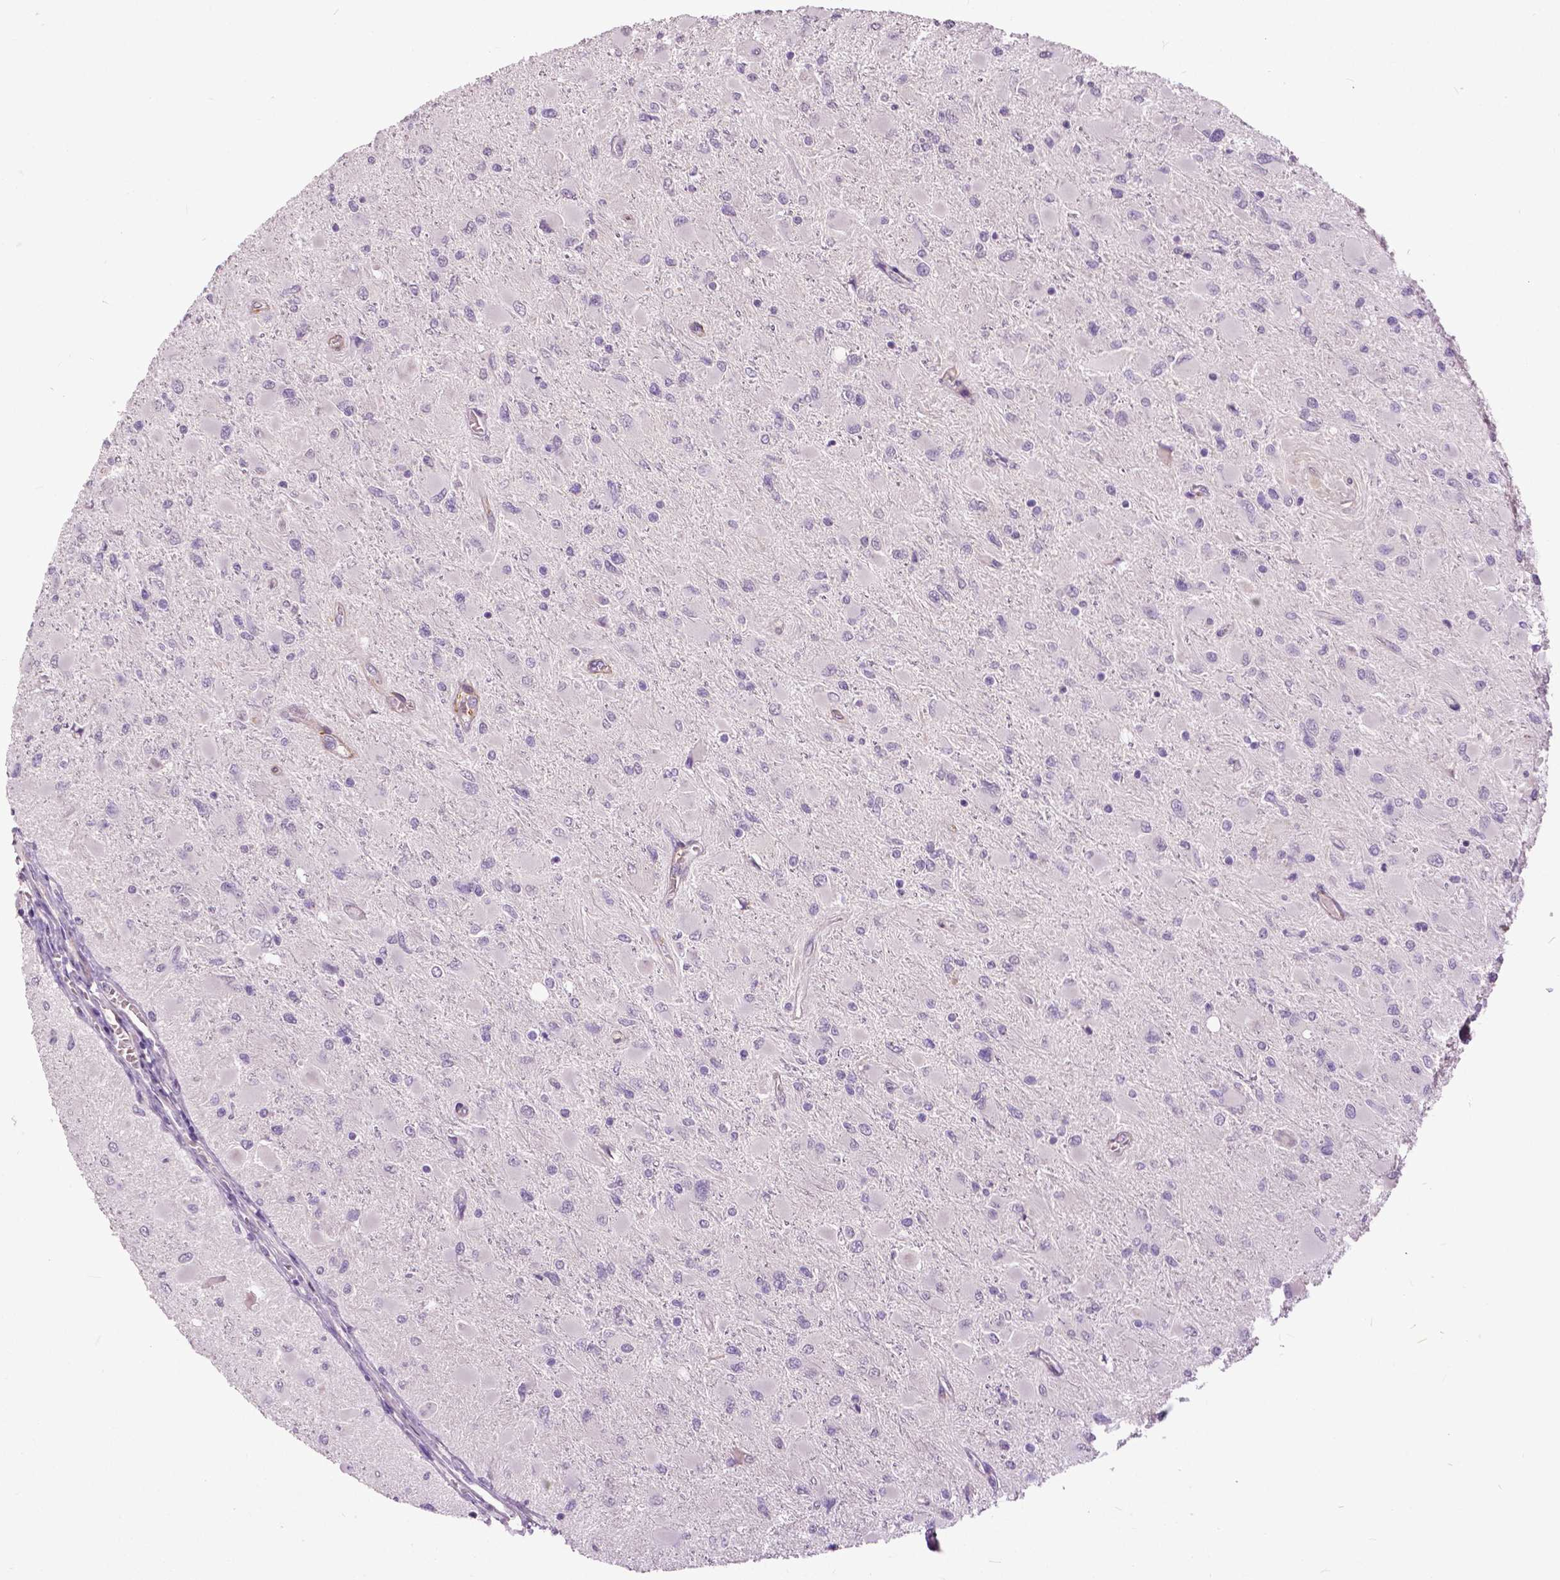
{"staining": {"intensity": "negative", "quantity": "none", "location": "none"}, "tissue": "glioma", "cell_type": "Tumor cells", "image_type": "cancer", "snomed": [{"axis": "morphology", "description": "Glioma, malignant, High grade"}, {"axis": "topography", "description": "Cerebral cortex"}], "caption": "Tumor cells are negative for brown protein staining in malignant glioma (high-grade).", "gene": "FOXA1", "patient": {"sex": "female", "age": 36}}